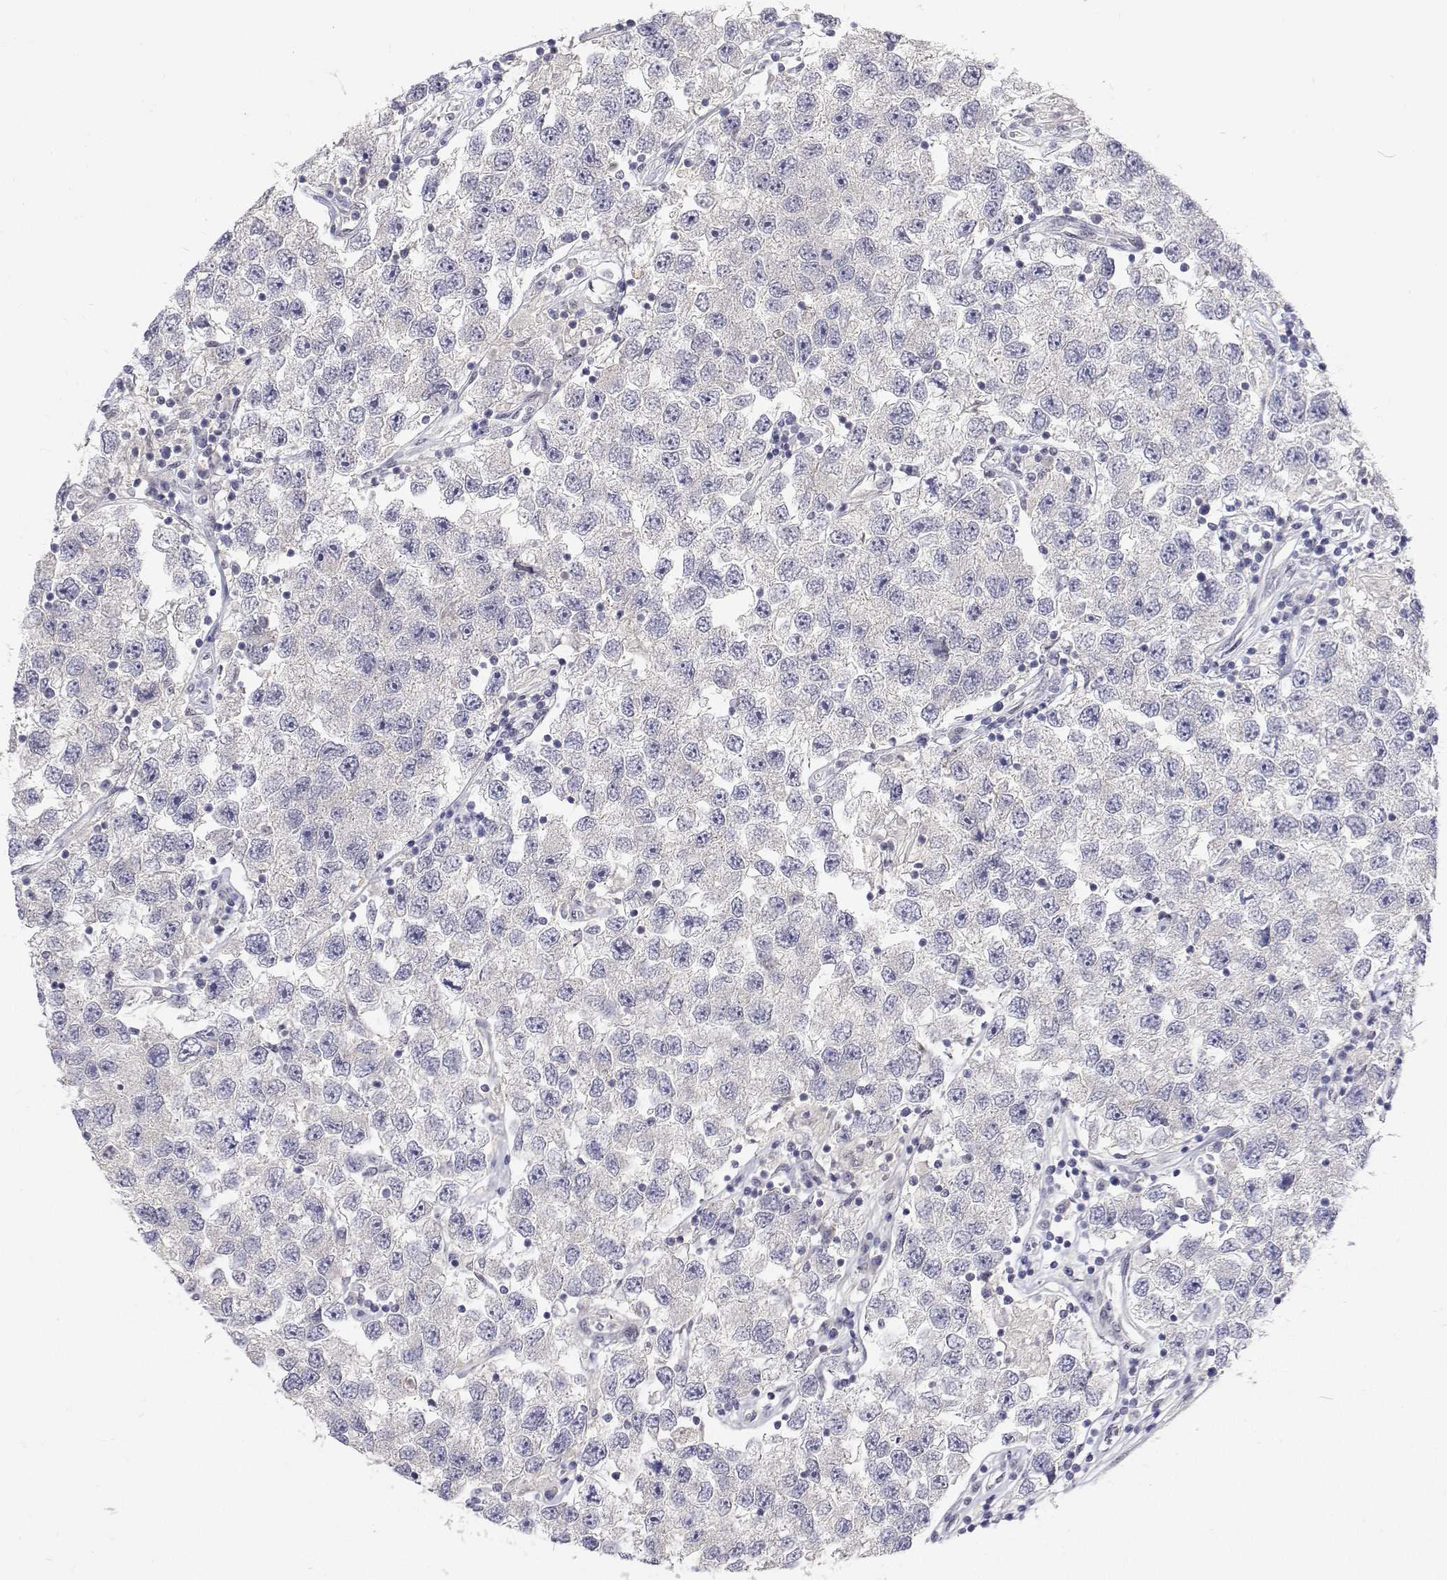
{"staining": {"intensity": "negative", "quantity": "none", "location": "none"}, "tissue": "testis cancer", "cell_type": "Tumor cells", "image_type": "cancer", "snomed": [{"axis": "morphology", "description": "Seminoma, NOS"}, {"axis": "topography", "description": "Testis"}], "caption": "High power microscopy histopathology image of an immunohistochemistry micrograph of testis cancer, revealing no significant staining in tumor cells. (Stains: DAB IHC with hematoxylin counter stain, Microscopy: brightfield microscopy at high magnification).", "gene": "MYPN", "patient": {"sex": "male", "age": 26}}